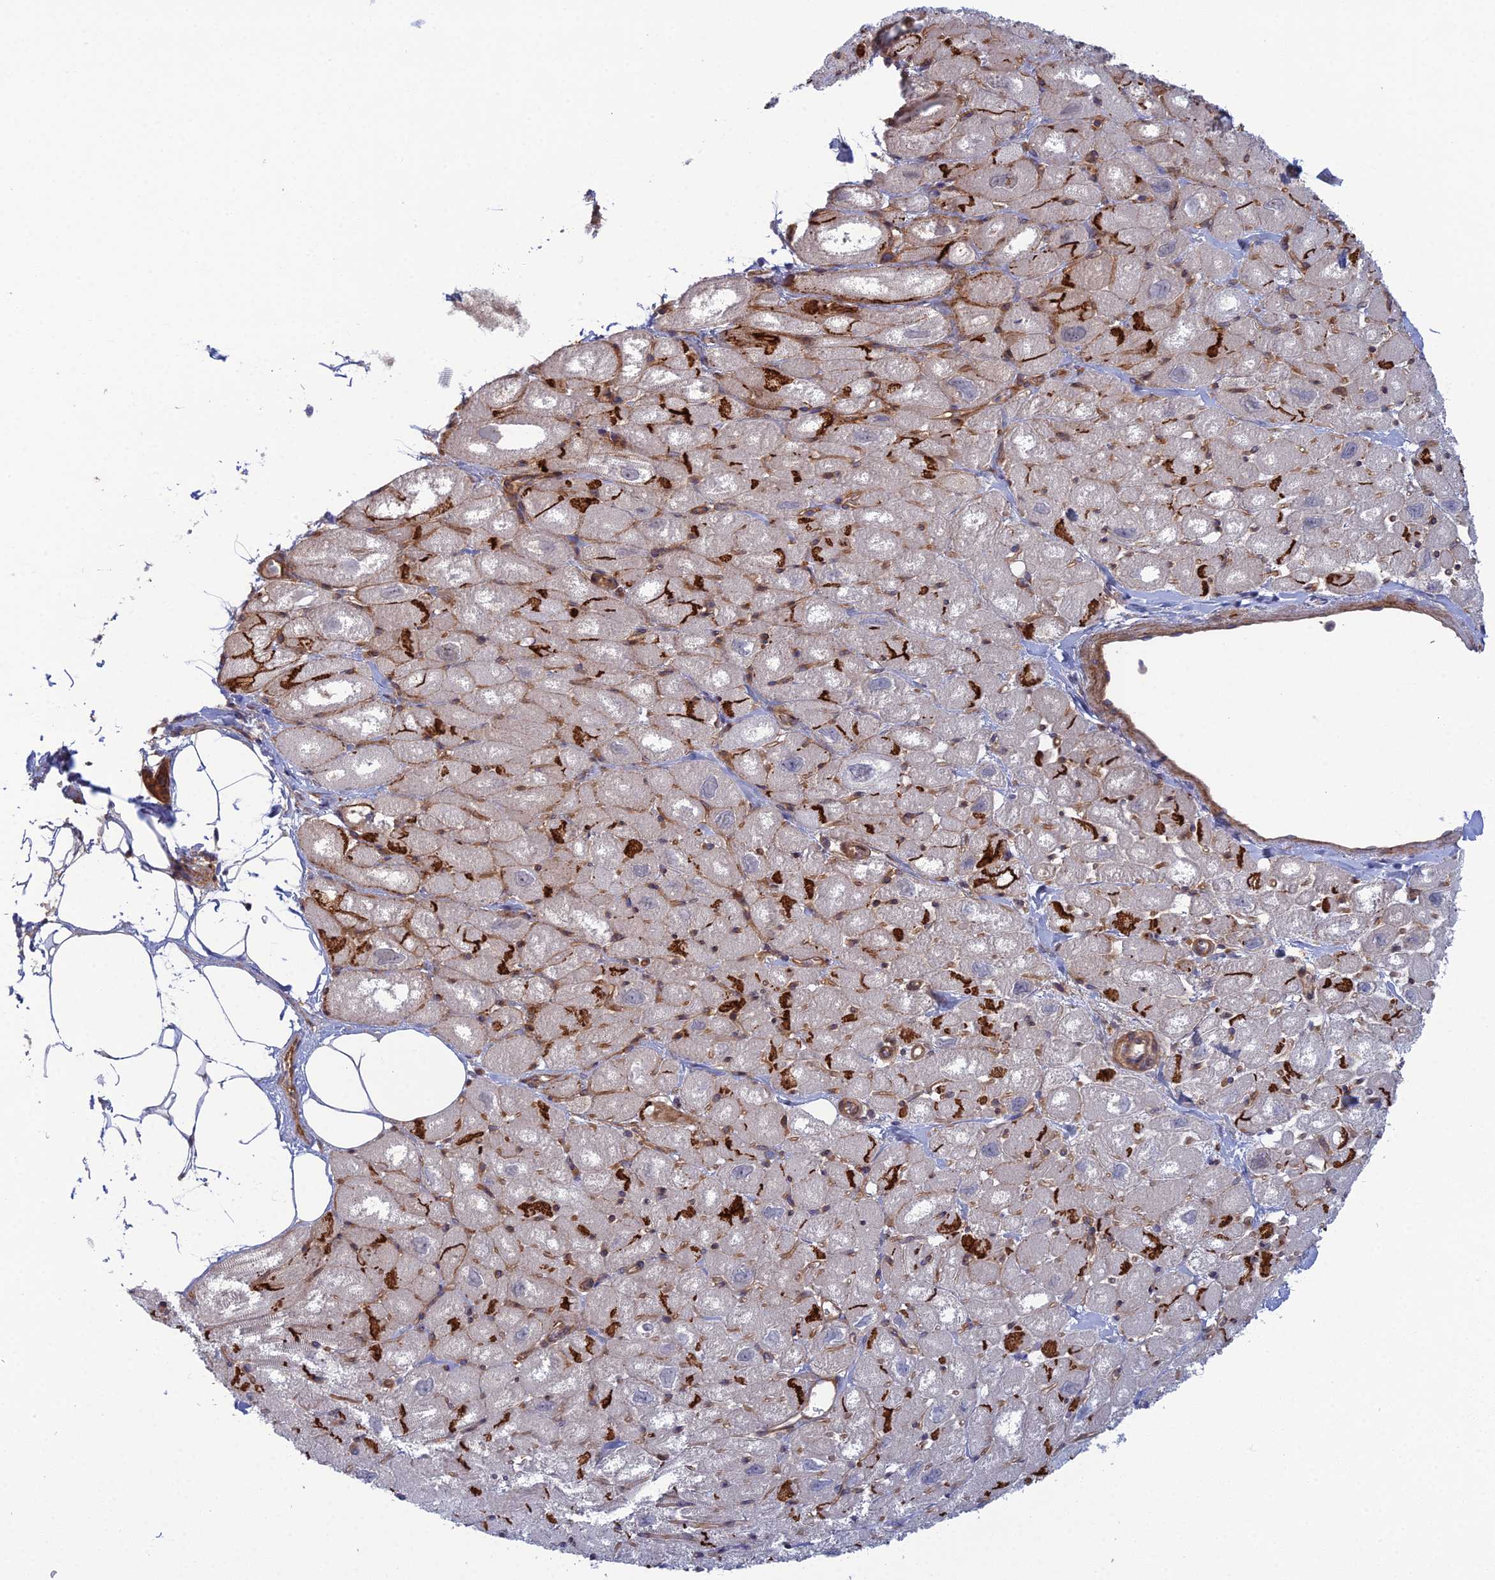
{"staining": {"intensity": "strong", "quantity": ">75%", "location": "cytoplasmic/membranous"}, "tissue": "heart muscle", "cell_type": "Cardiomyocytes", "image_type": "normal", "snomed": [{"axis": "morphology", "description": "Normal tissue, NOS"}, {"axis": "topography", "description": "Heart"}], "caption": "Heart muscle stained with DAB immunohistochemistry reveals high levels of strong cytoplasmic/membranous expression in approximately >75% of cardiomyocytes. (Brightfield microscopy of DAB IHC at high magnification).", "gene": "ABHD1", "patient": {"sex": "male", "age": 50}}